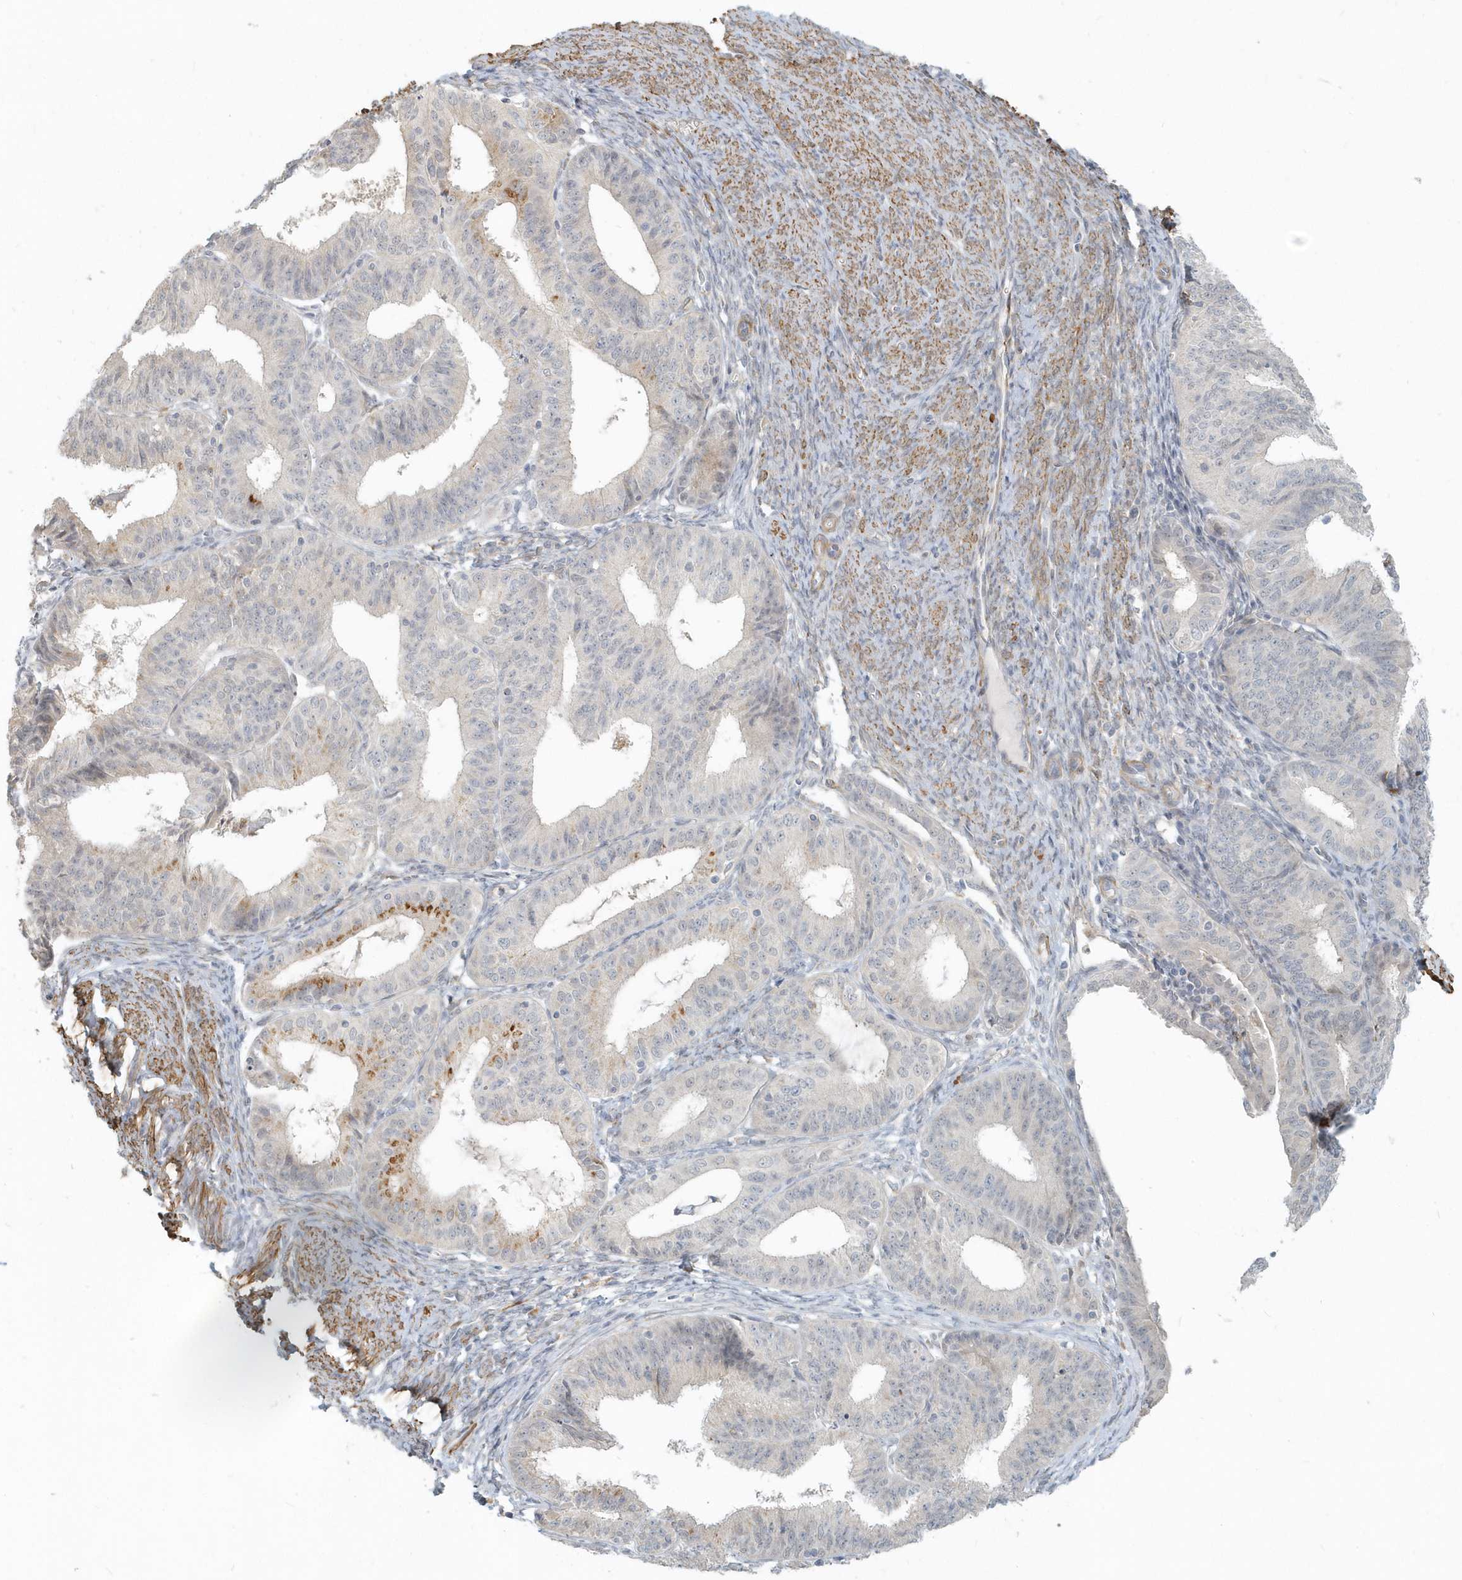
{"staining": {"intensity": "negative", "quantity": "none", "location": "none"}, "tissue": "endometrial cancer", "cell_type": "Tumor cells", "image_type": "cancer", "snomed": [{"axis": "morphology", "description": "Adenocarcinoma, NOS"}, {"axis": "topography", "description": "Endometrium"}], "caption": "Endometrial adenocarcinoma was stained to show a protein in brown. There is no significant positivity in tumor cells.", "gene": "NAPB", "patient": {"sex": "female", "age": 51}}